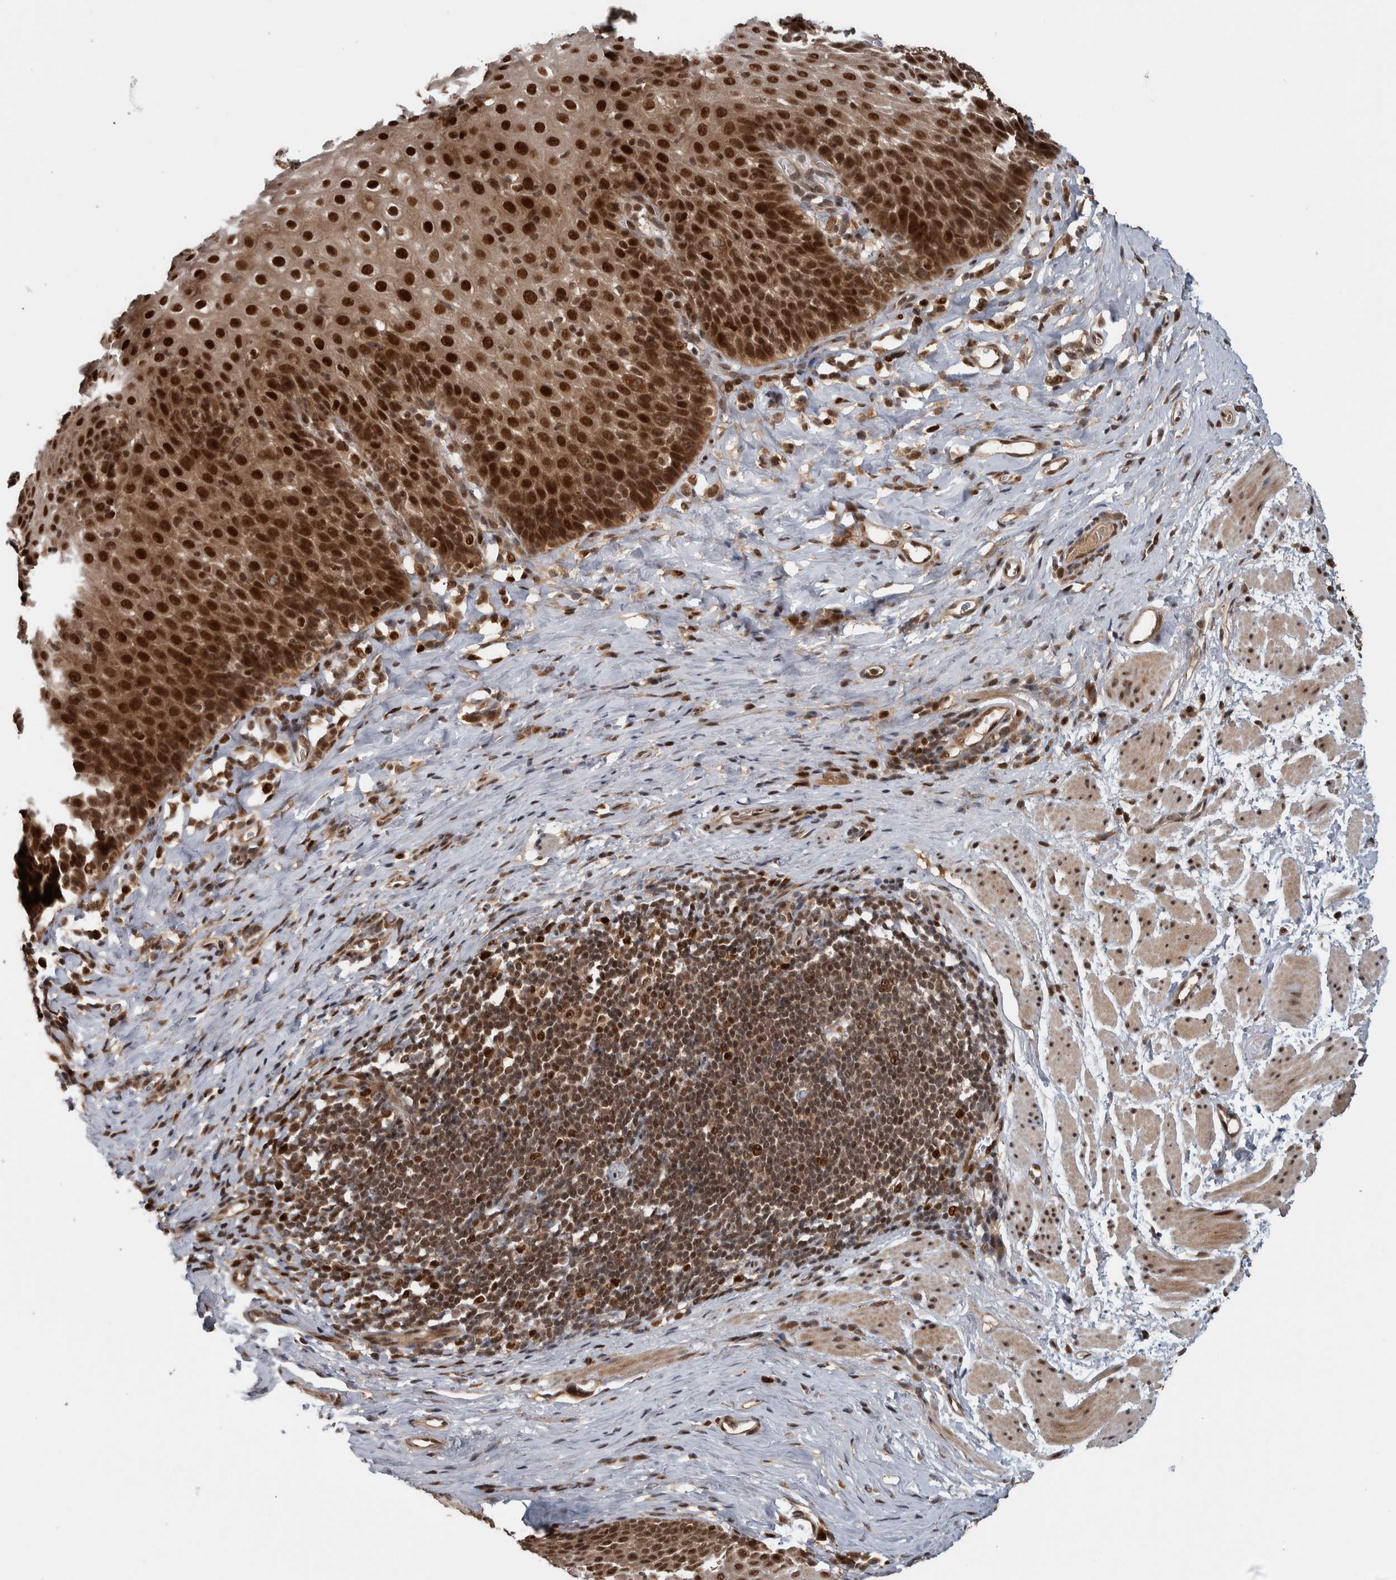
{"staining": {"intensity": "strong", "quantity": ">75%", "location": "cytoplasmic/membranous,nuclear"}, "tissue": "esophagus", "cell_type": "Squamous epithelial cells", "image_type": "normal", "snomed": [{"axis": "morphology", "description": "Normal tissue, NOS"}, {"axis": "topography", "description": "Esophagus"}], "caption": "Strong cytoplasmic/membranous,nuclear positivity for a protein is present in approximately >75% of squamous epithelial cells of unremarkable esophagus using IHC.", "gene": "RPS6KA4", "patient": {"sex": "female", "age": 61}}